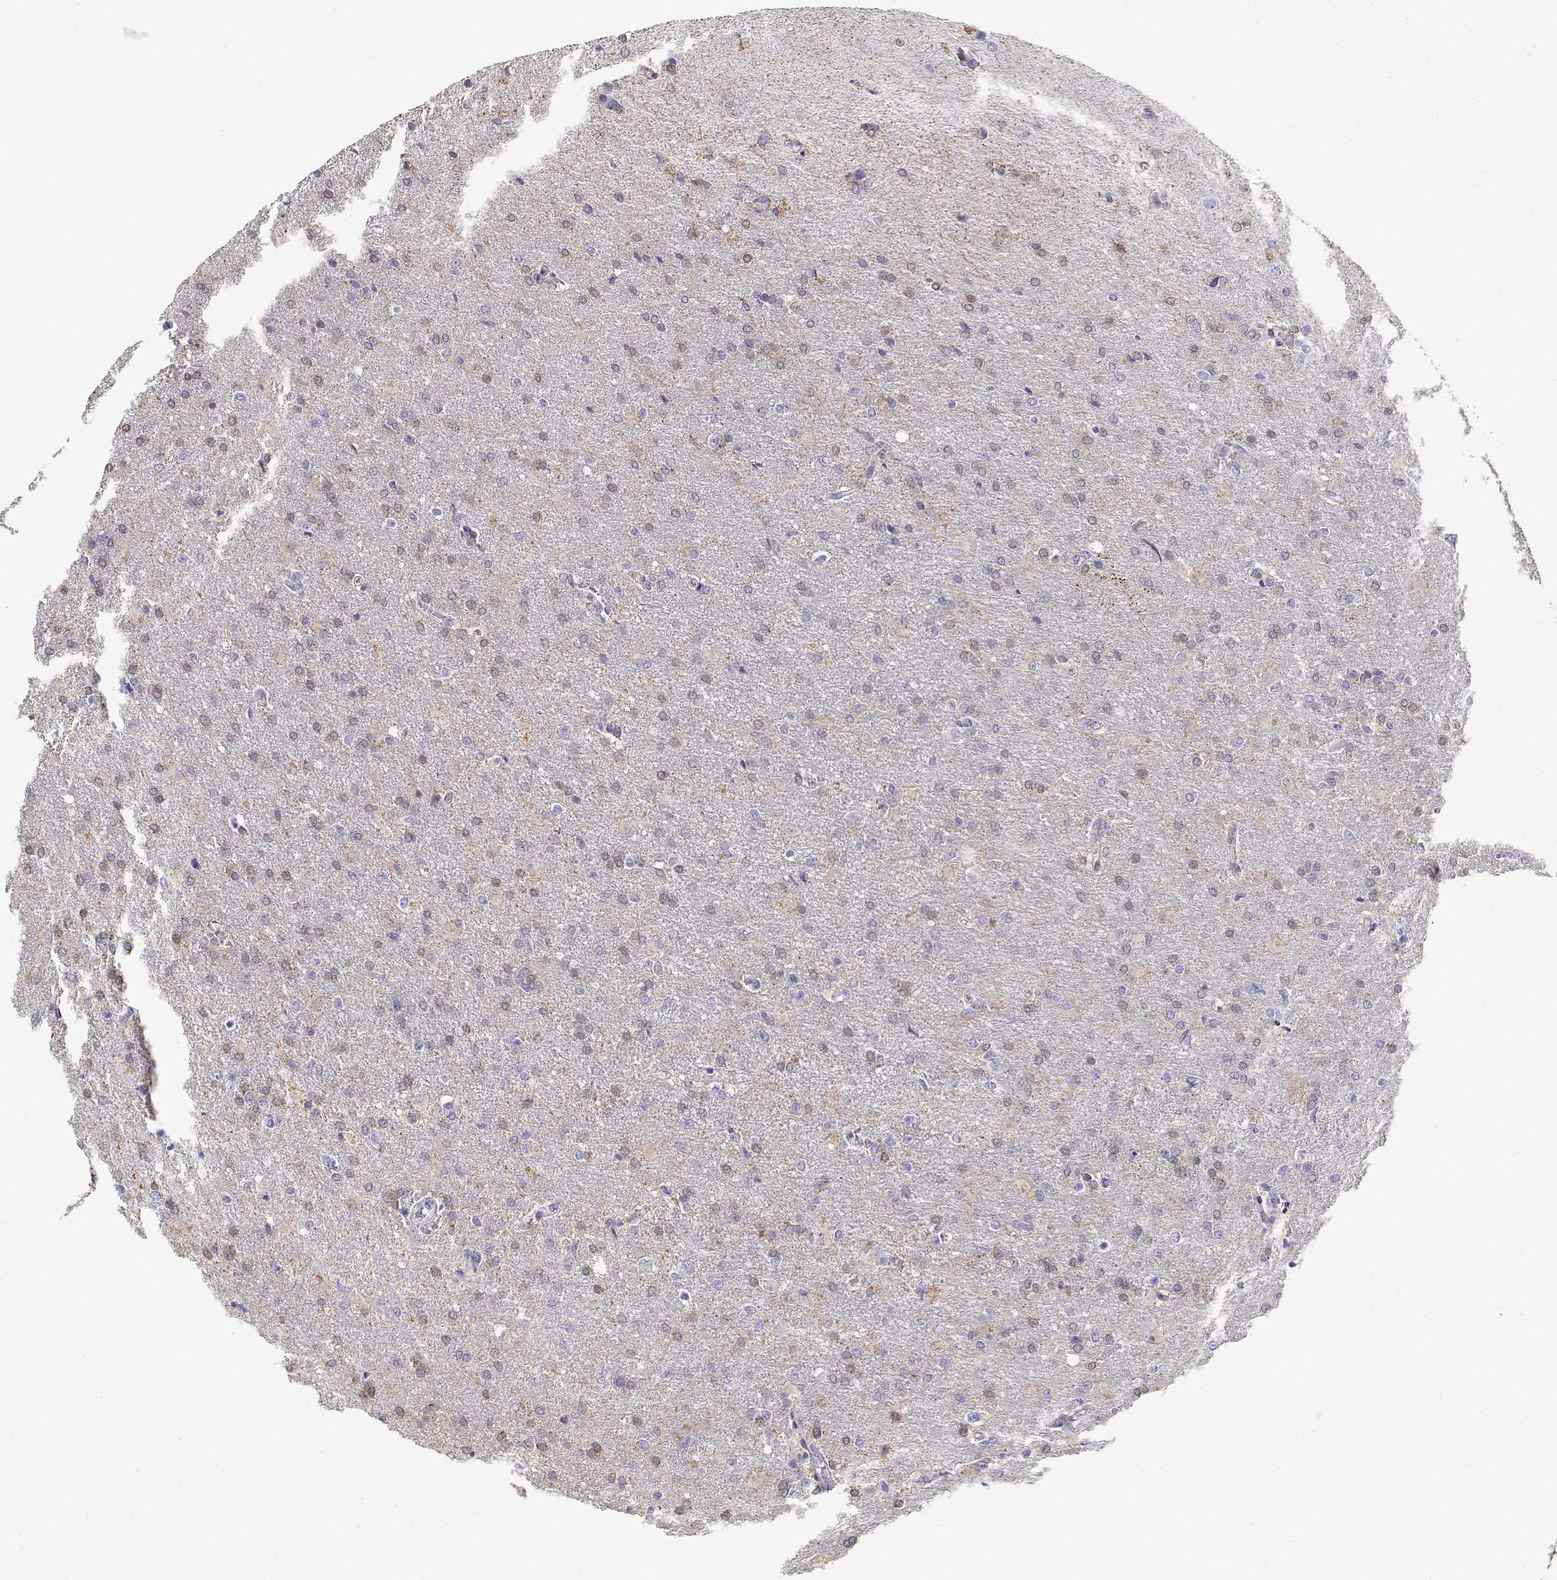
{"staining": {"intensity": "weak", "quantity": "<25%", "location": "cytoplasmic/membranous,nuclear"}, "tissue": "glioma", "cell_type": "Tumor cells", "image_type": "cancer", "snomed": [{"axis": "morphology", "description": "Glioma, malignant, High grade"}, {"axis": "topography", "description": "Brain"}], "caption": "Image shows no protein expression in tumor cells of glioma tissue.", "gene": "ADA", "patient": {"sex": "male", "age": 68}}